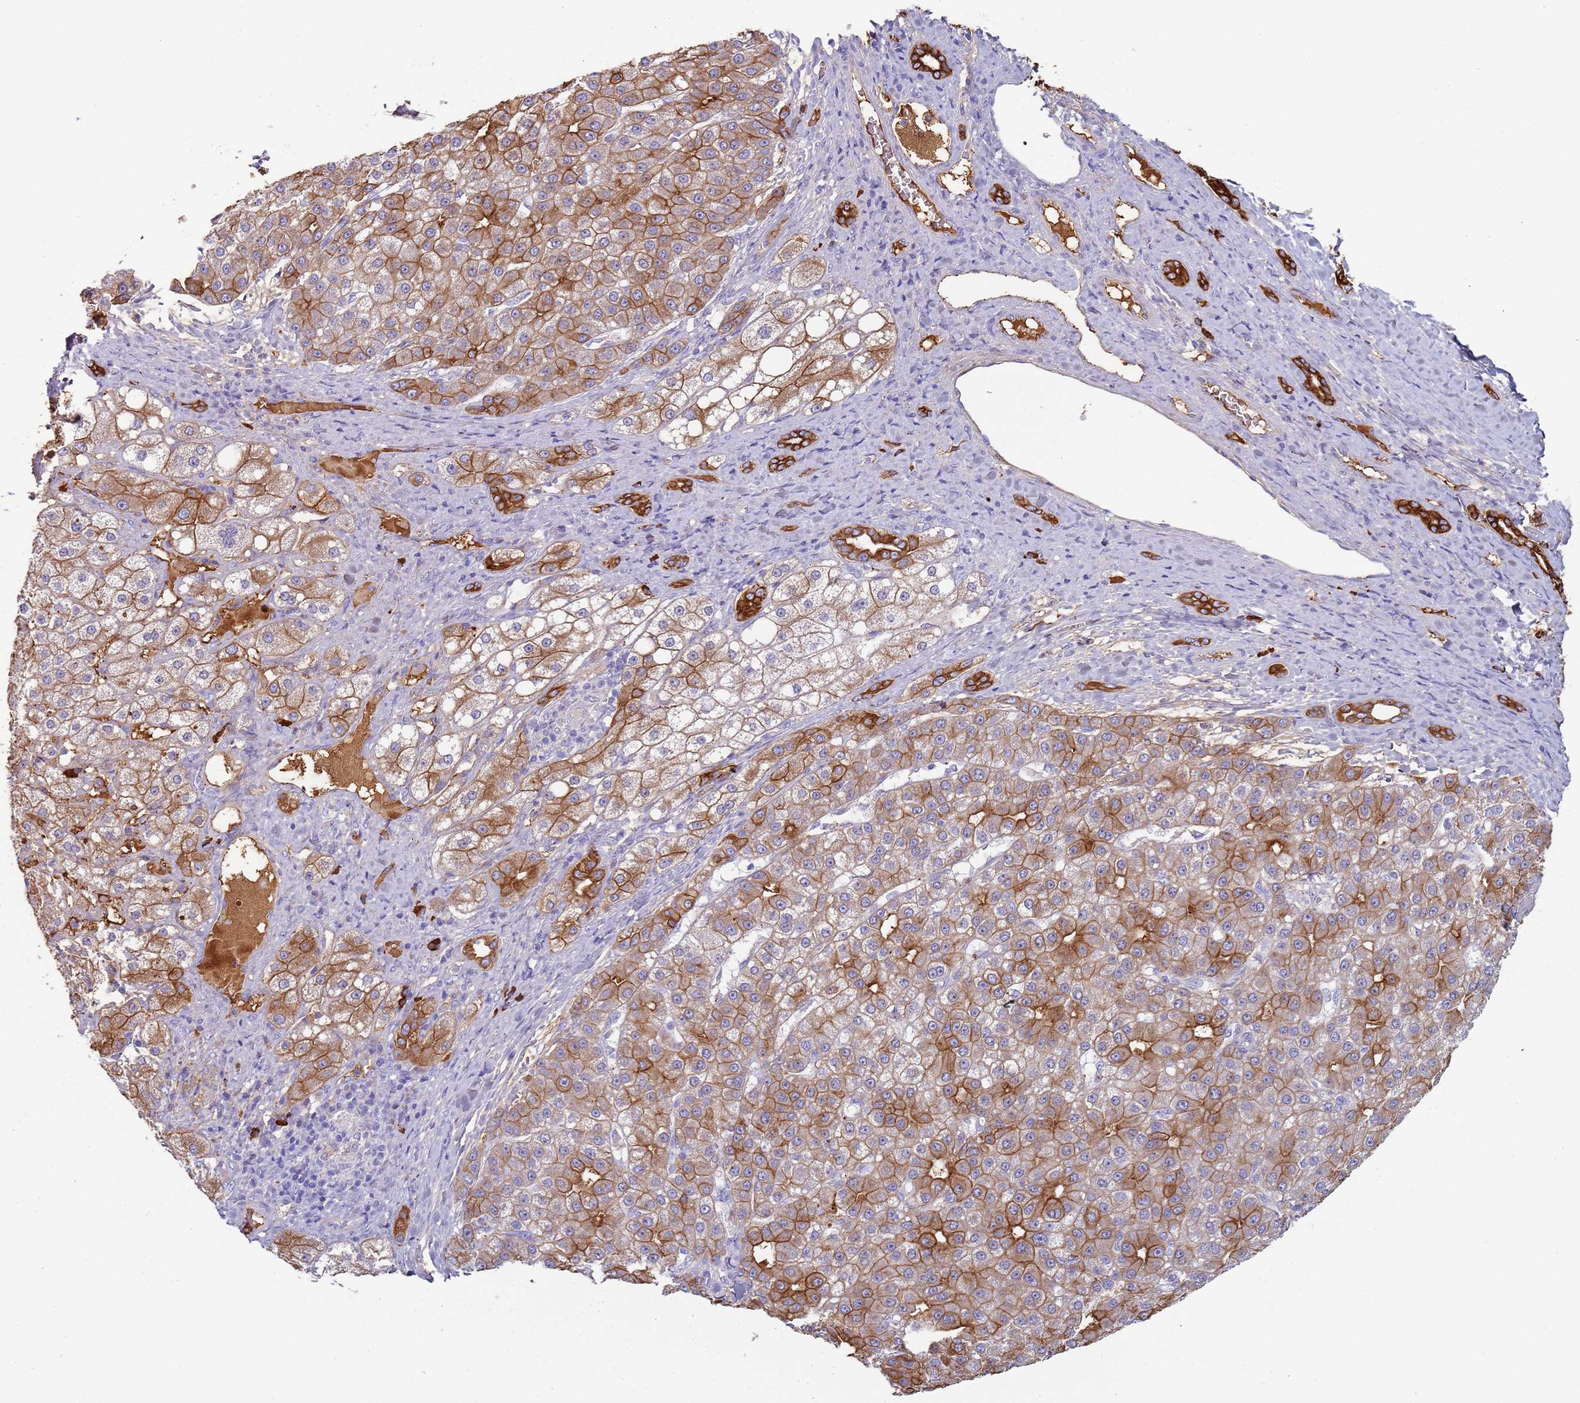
{"staining": {"intensity": "moderate", "quantity": ">75%", "location": "cytoplasmic/membranous"}, "tissue": "liver cancer", "cell_type": "Tumor cells", "image_type": "cancer", "snomed": [{"axis": "morphology", "description": "Carcinoma, Hepatocellular, NOS"}, {"axis": "topography", "description": "Liver"}], "caption": "Protein staining shows moderate cytoplasmic/membranous expression in approximately >75% of tumor cells in liver cancer (hepatocellular carcinoma).", "gene": "CYSLTR2", "patient": {"sex": "male", "age": 67}}